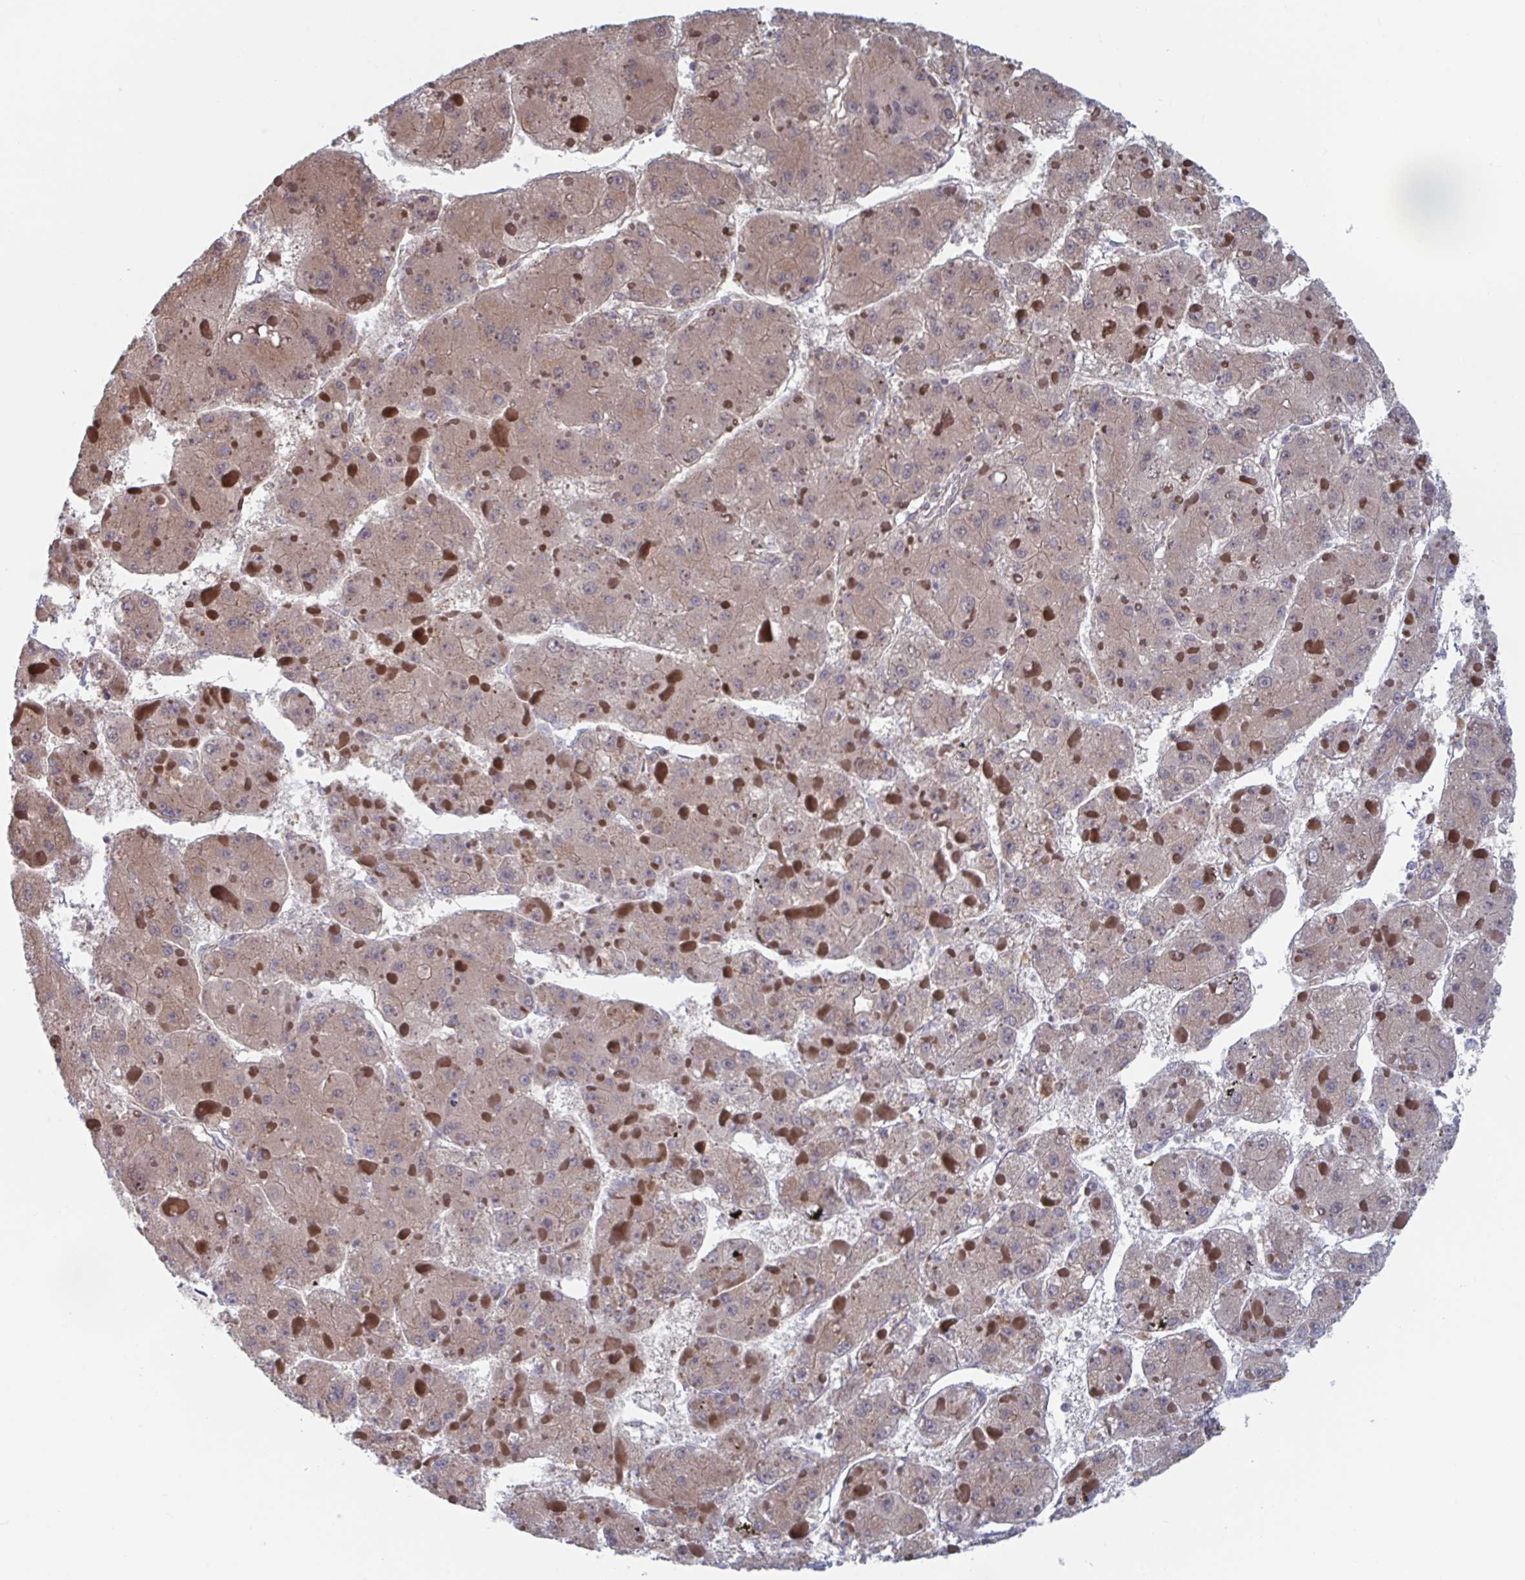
{"staining": {"intensity": "moderate", "quantity": ">75%", "location": "cytoplasmic/membranous"}, "tissue": "liver cancer", "cell_type": "Tumor cells", "image_type": "cancer", "snomed": [{"axis": "morphology", "description": "Carcinoma, Hepatocellular, NOS"}, {"axis": "topography", "description": "Liver"}], "caption": "A brown stain labels moderate cytoplasmic/membranous staining of a protein in hepatocellular carcinoma (liver) tumor cells.", "gene": "FJX1", "patient": {"sex": "female", "age": 73}}